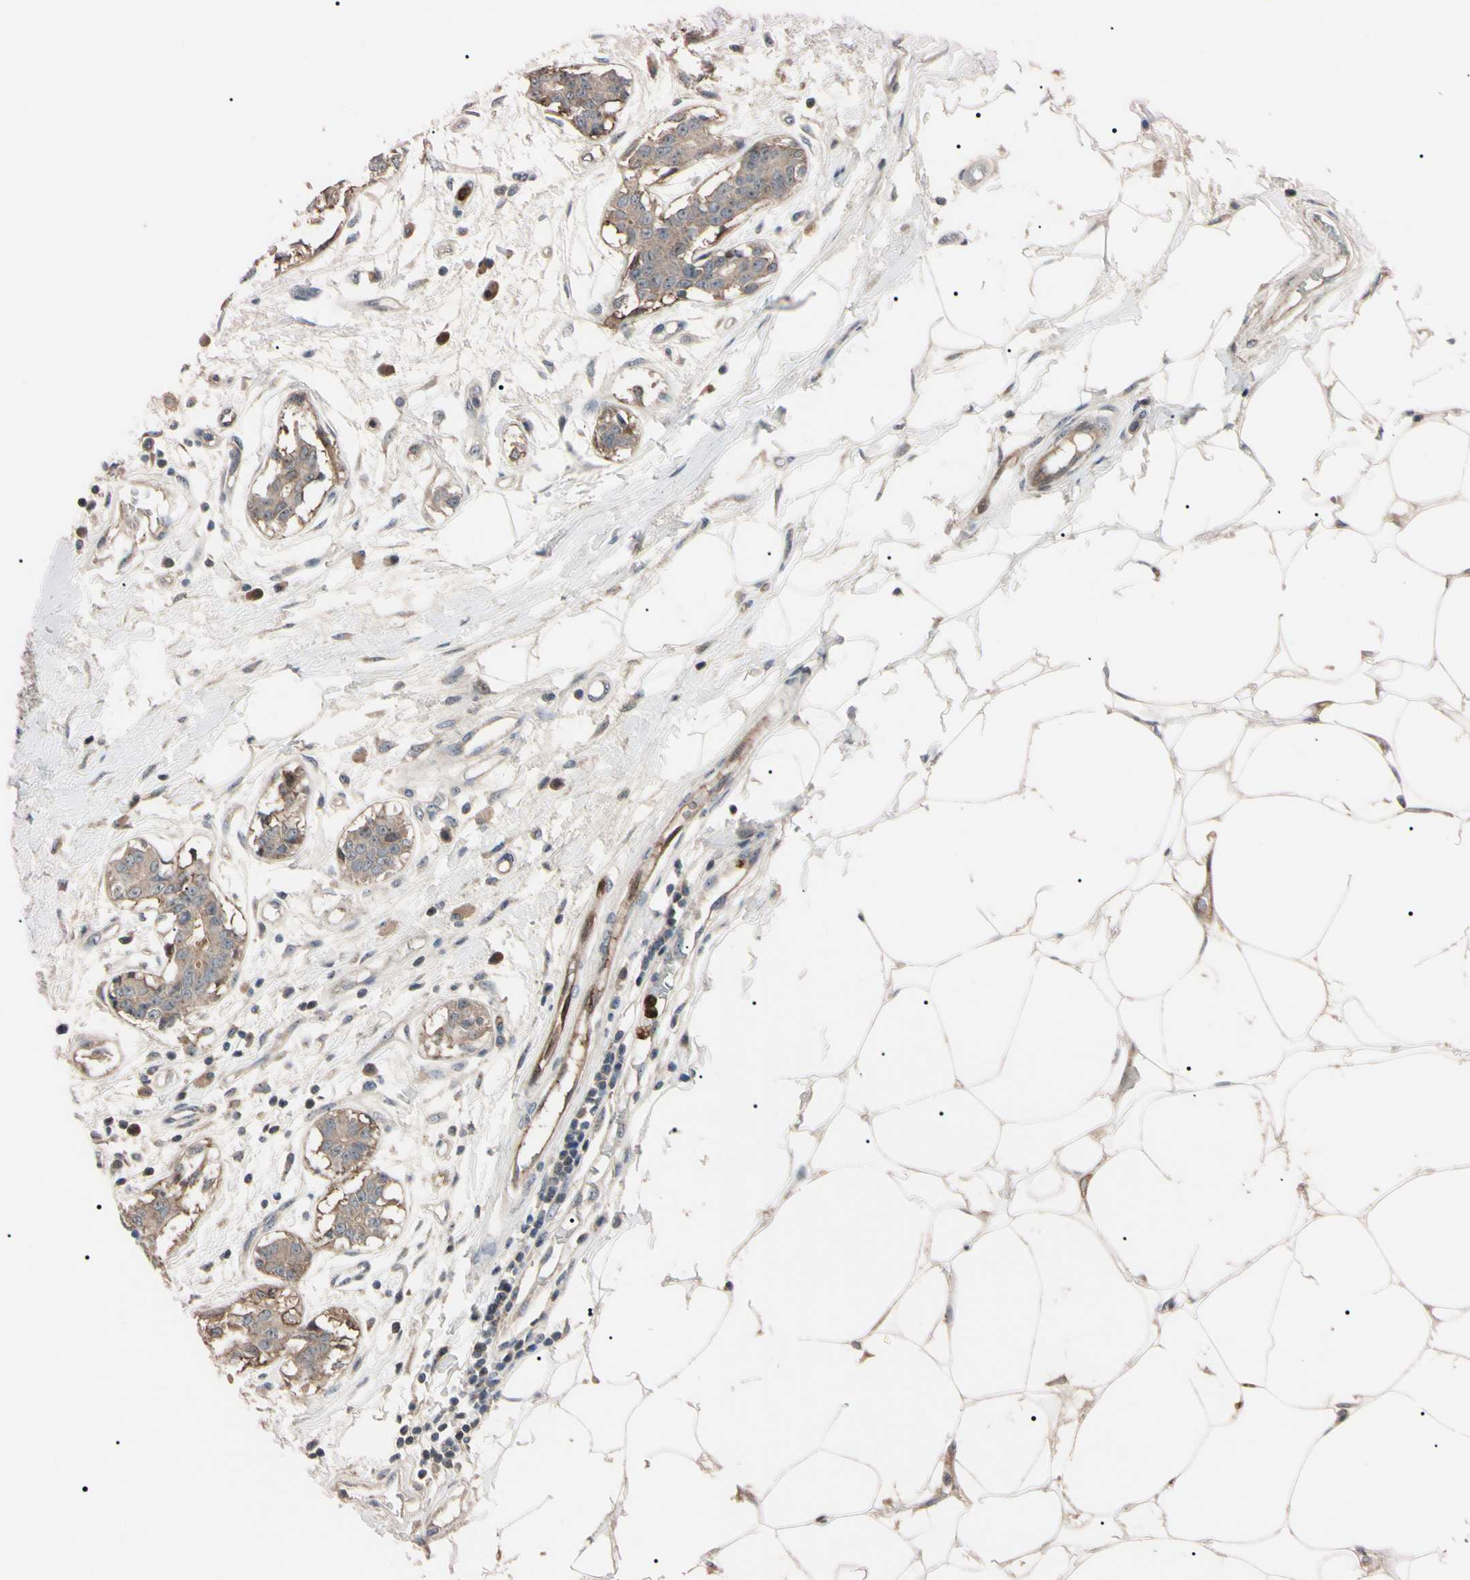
{"staining": {"intensity": "moderate", "quantity": ">75%", "location": "cytoplasmic/membranous"}, "tissue": "breast cancer", "cell_type": "Tumor cells", "image_type": "cancer", "snomed": [{"axis": "morphology", "description": "Duct carcinoma"}, {"axis": "topography", "description": "Breast"}], "caption": "Infiltrating ductal carcinoma (breast) stained with immunohistochemistry exhibits moderate cytoplasmic/membranous positivity in approximately >75% of tumor cells.", "gene": "TRAF5", "patient": {"sex": "female", "age": 40}}